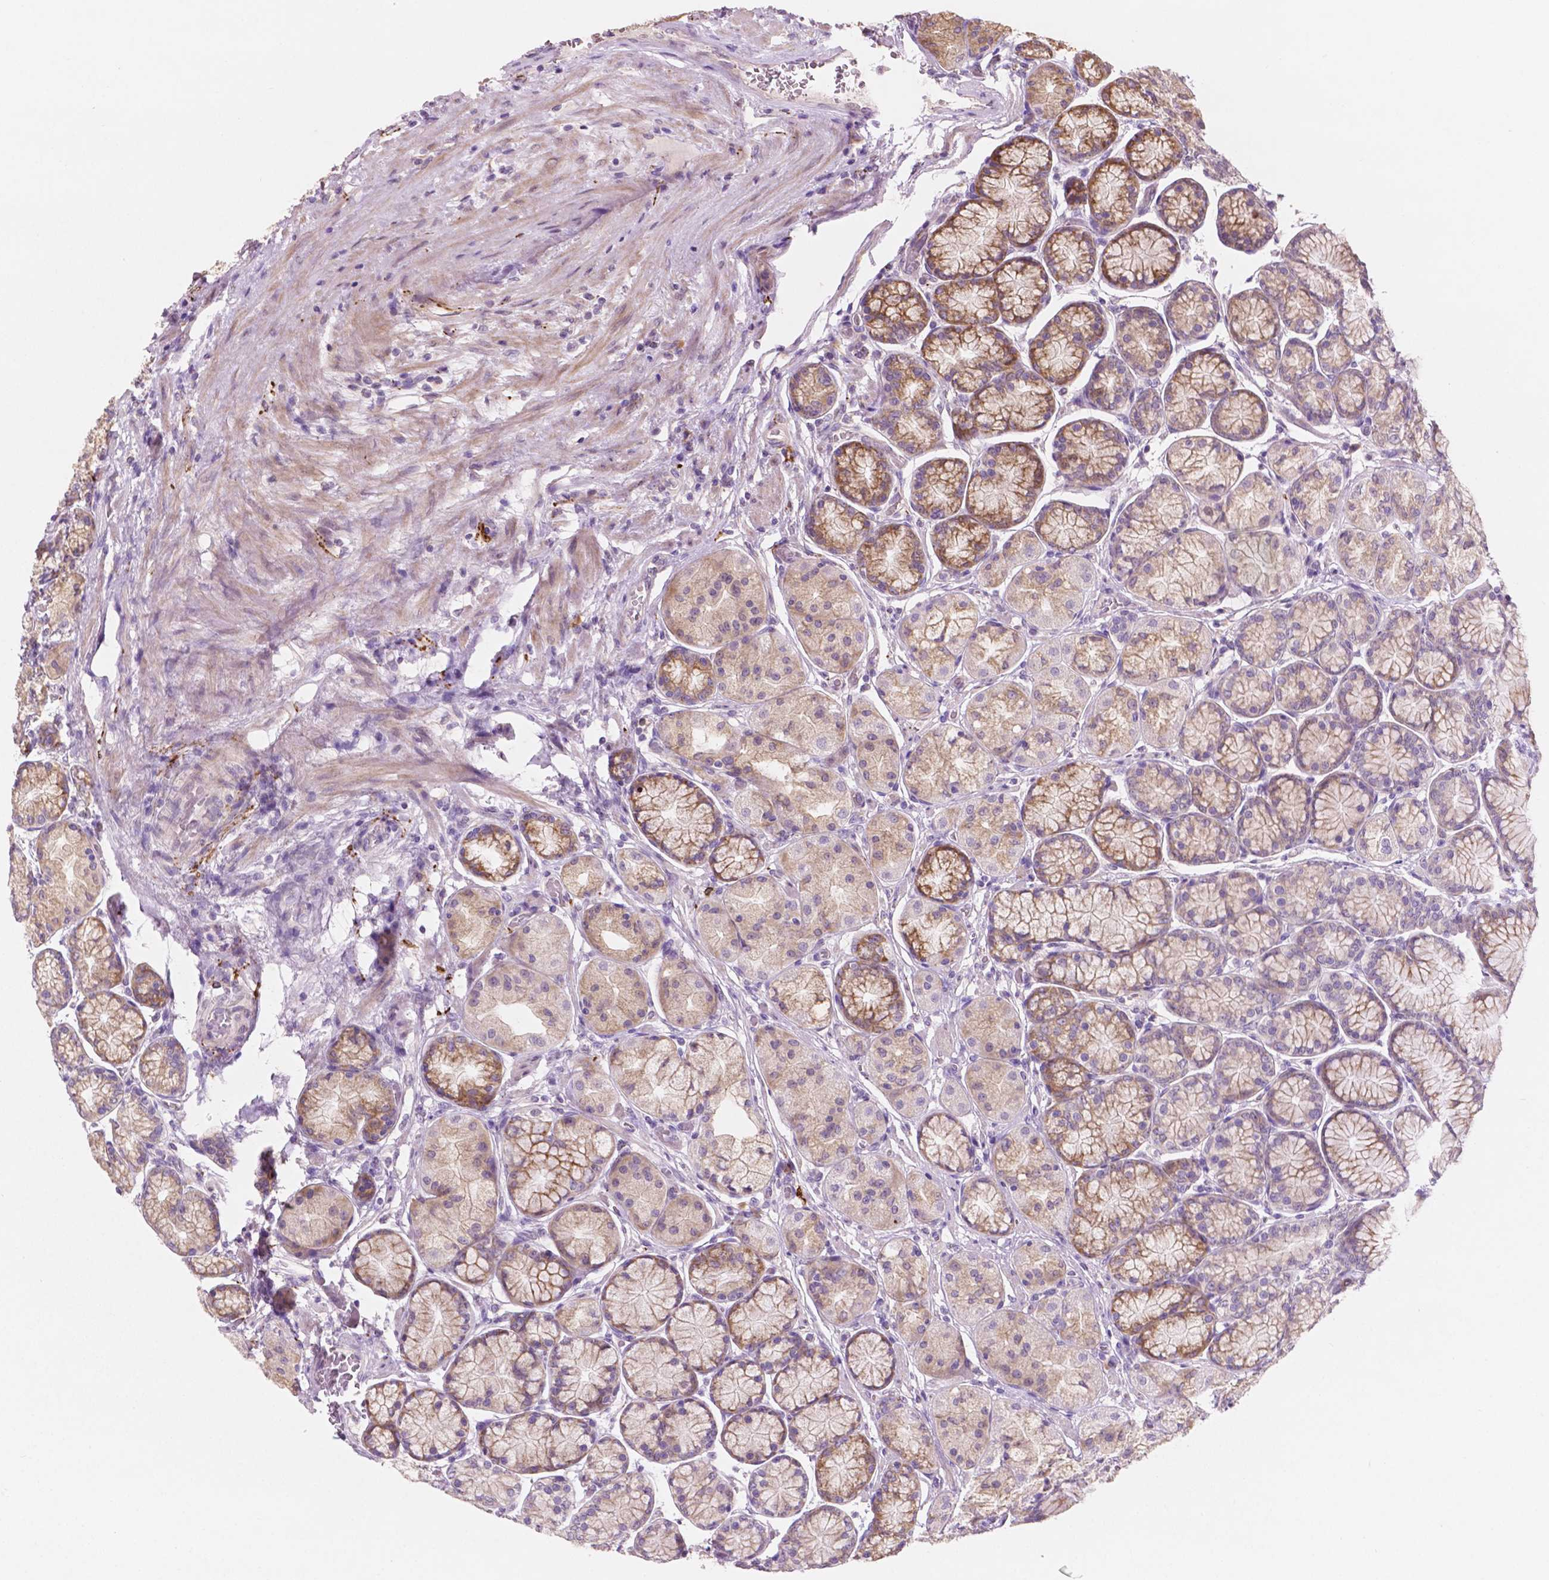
{"staining": {"intensity": "weak", "quantity": ">75%", "location": "cytoplasmic/membranous"}, "tissue": "stomach", "cell_type": "Glandular cells", "image_type": "normal", "snomed": [{"axis": "morphology", "description": "Normal tissue, NOS"}, {"axis": "morphology", "description": "Adenocarcinoma, NOS"}, {"axis": "morphology", "description": "Adenocarcinoma, High grade"}, {"axis": "topography", "description": "Stomach, upper"}, {"axis": "topography", "description": "Stomach"}], "caption": "About >75% of glandular cells in unremarkable human stomach show weak cytoplasmic/membranous protein staining as visualized by brown immunohistochemical staining.", "gene": "LRP1B", "patient": {"sex": "female", "age": 65}}